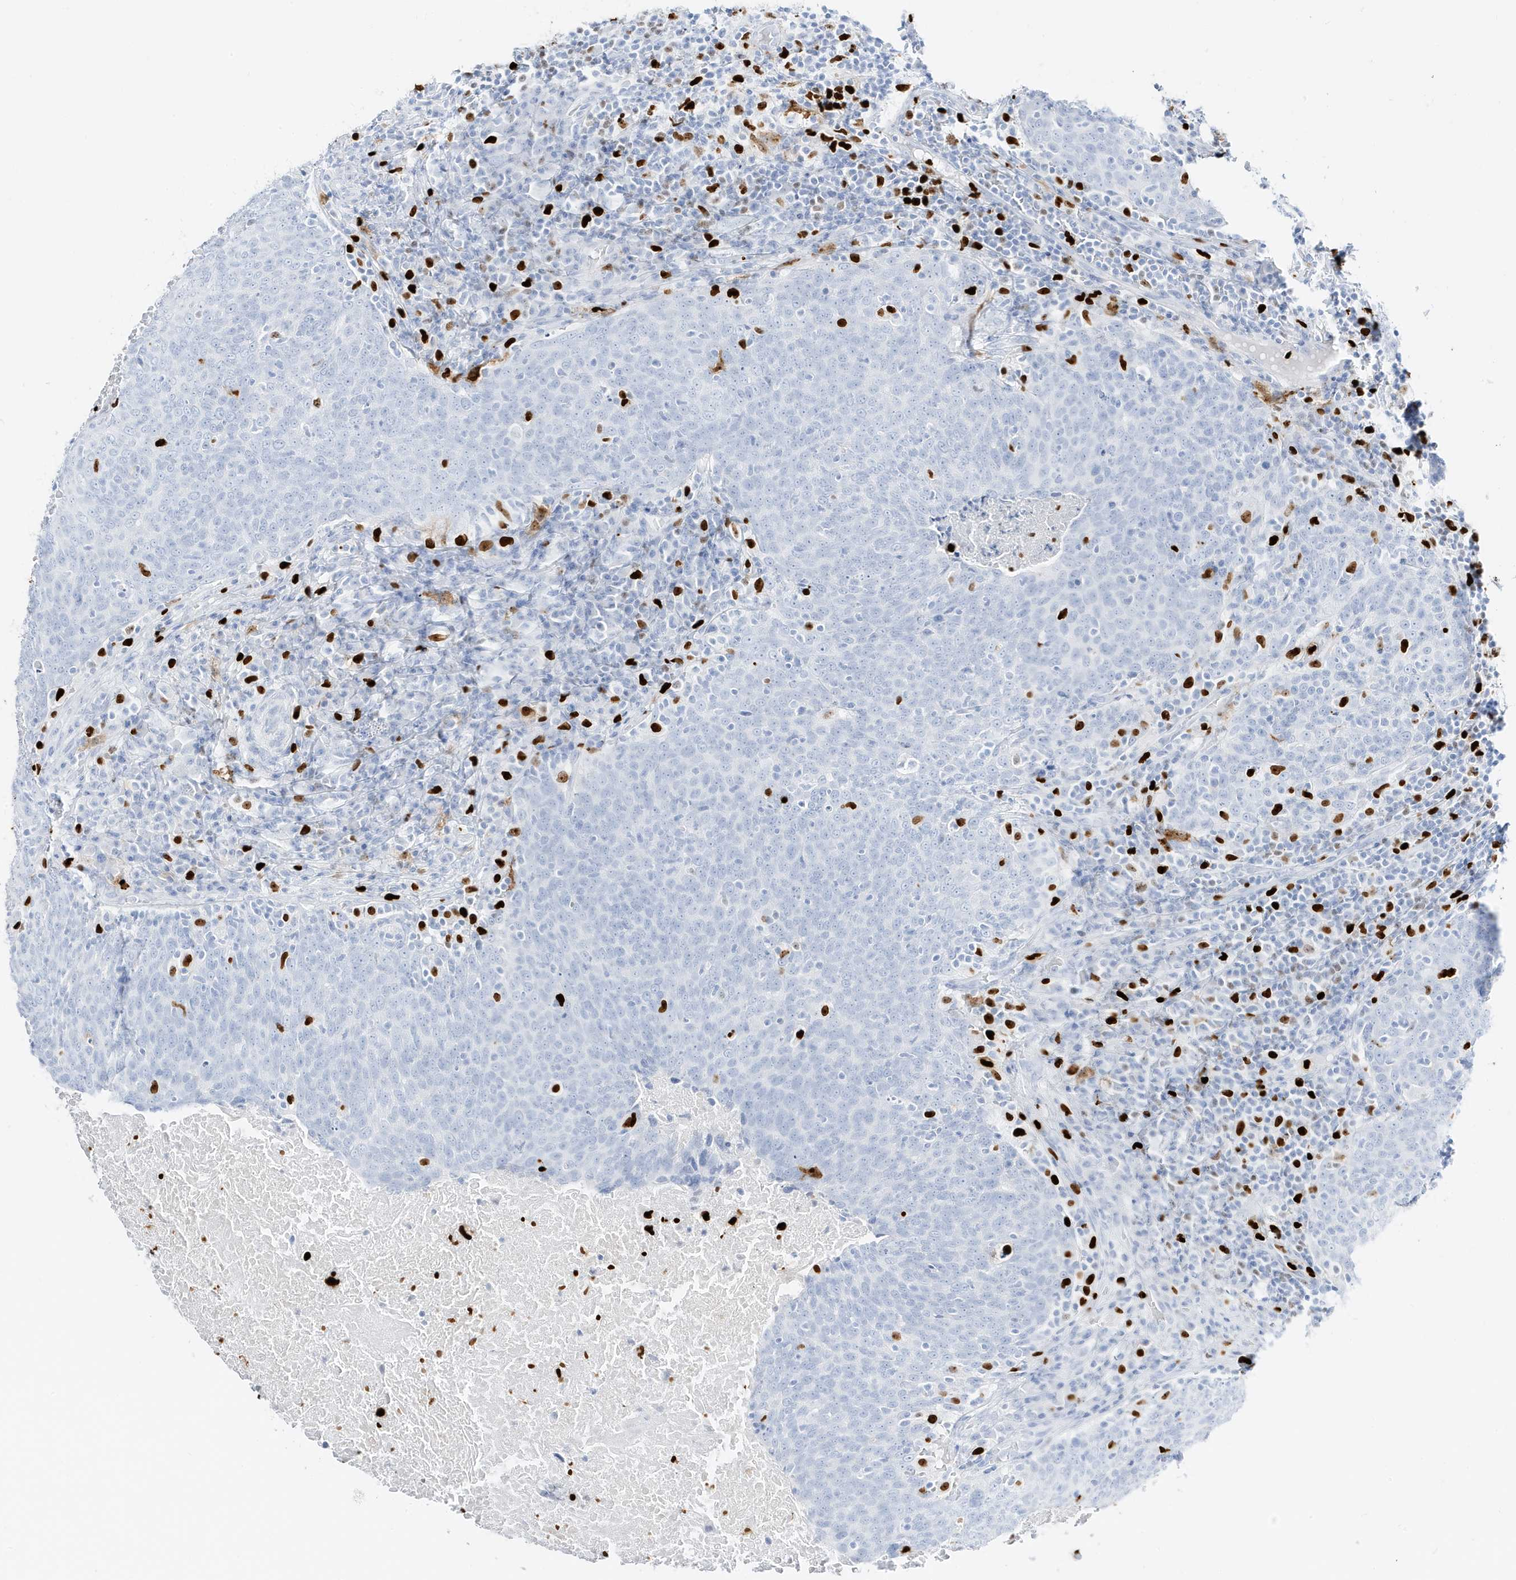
{"staining": {"intensity": "negative", "quantity": "none", "location": "none"}, "tissue": "head and neck cancer", "cell_type": "Tumor cells", "image_type": "cancer", "snomed": [{"axis": "morphology", "description": "Squamous cell carcinoma, NOS"}, {"axis": "morphology", "description": "Squamous cell carcinoma, metastatic, NOS"}, {"axis": "topography", "description": "Lymph node"}, {"axis": "topography", "description": "Head-Neck"}], "caption": "DAB immunohistochemical staining of human head and neck metastatic squamous cell carcinoma displays no significant staining in tumor cells.", "gene": "MNDA", "patient": {"sex": "male", "age": 62}}